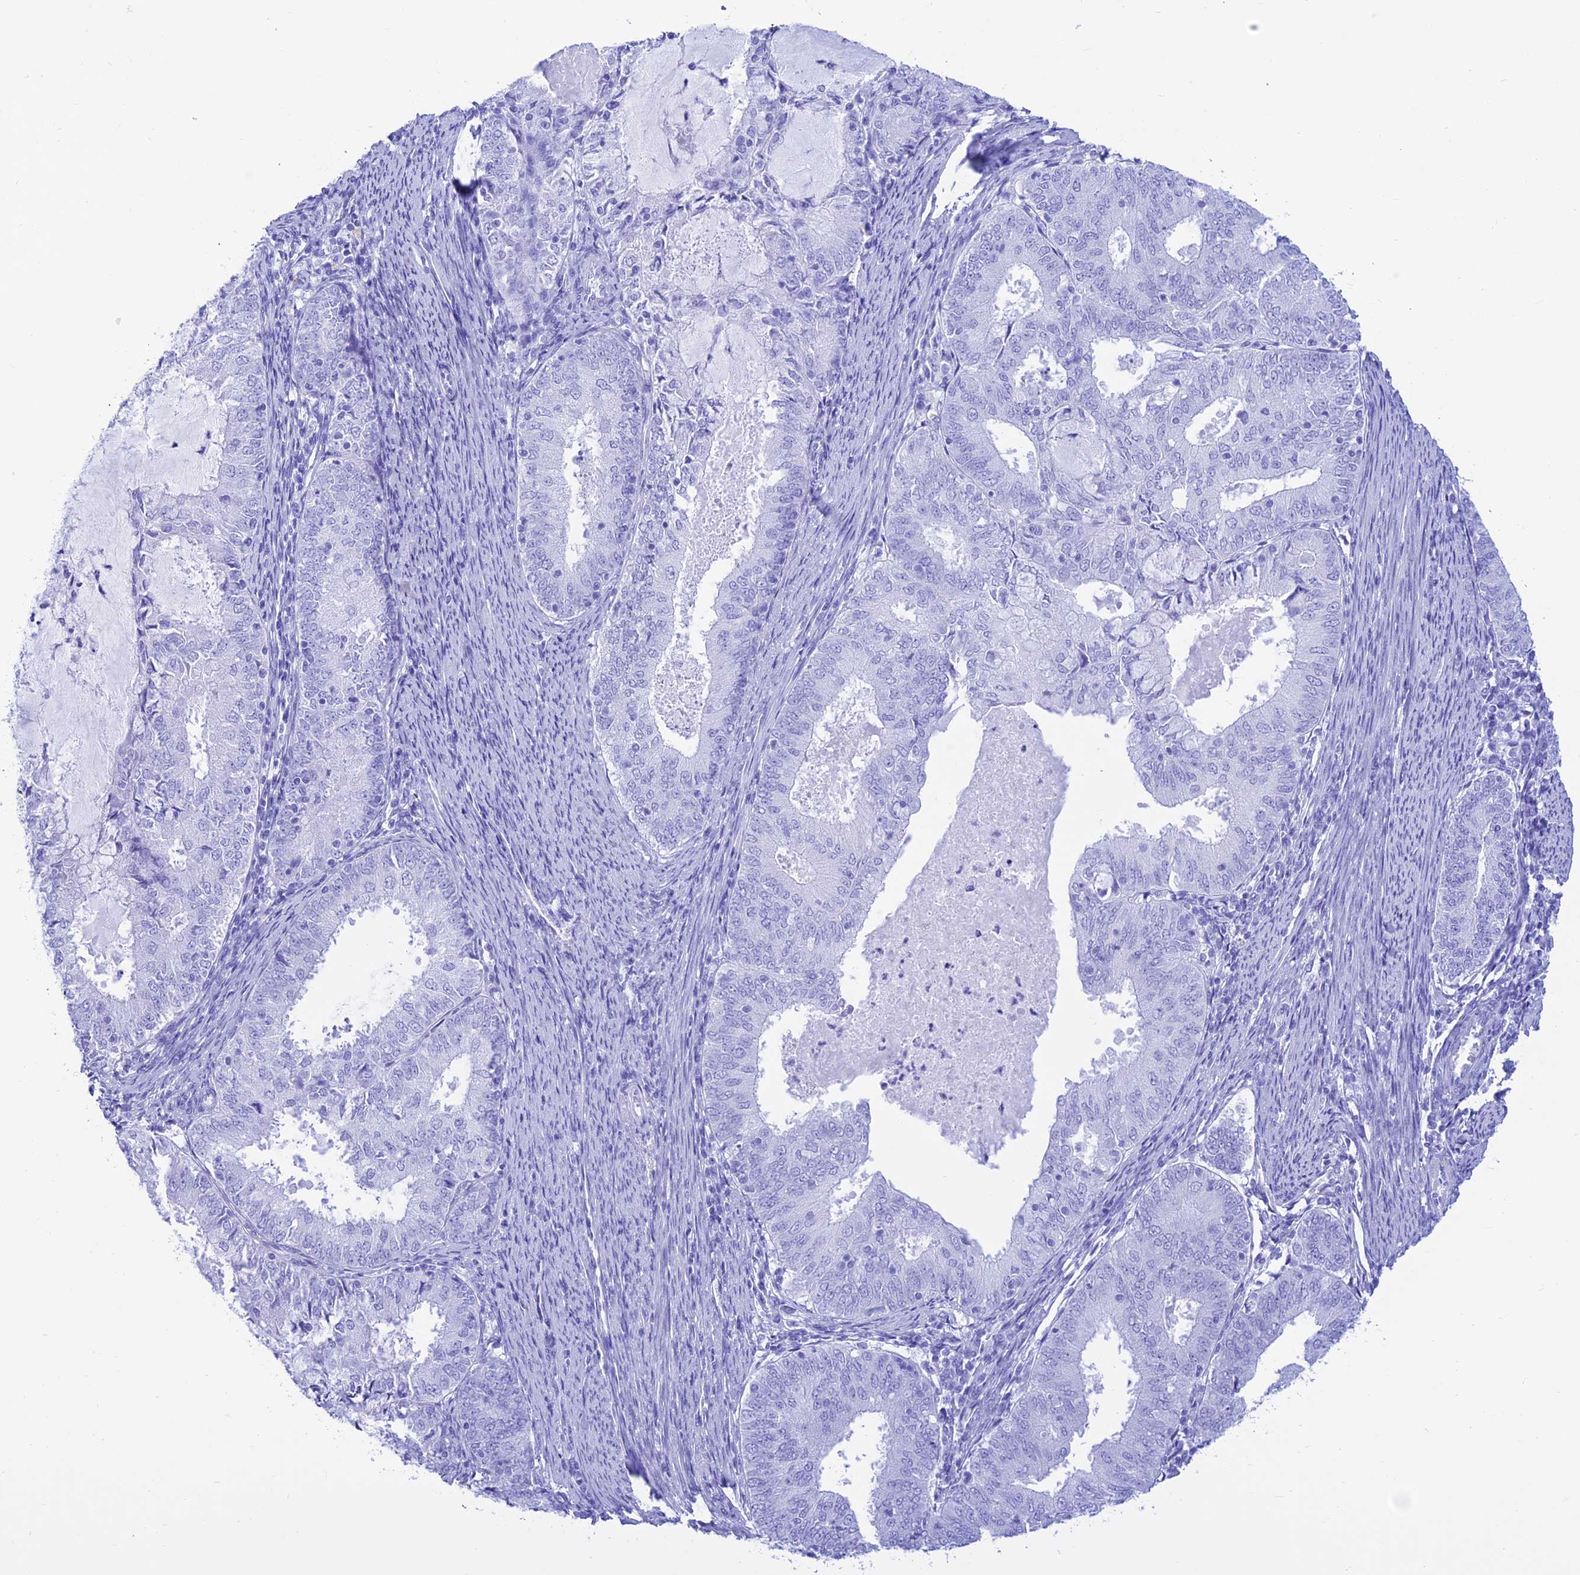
{"staining": {"intensity": "negative", "quantity": "none", "location": "none"}, "tissue": "endometrial cancer", "cell_type": "Tumor cells", "image_type": "cancer", "snomed": [{"axis": "morphology", "description": "Adenocarcinoma, NOS"}, {"axis": "topography", "description": "Endometrium"}], "caption": "IHC of human adenocarcinoma (endometrial) demonstrates no positivity in tumor cells.", "gene": "PRNP", "patient": {"sex": "female", "age": 57}}